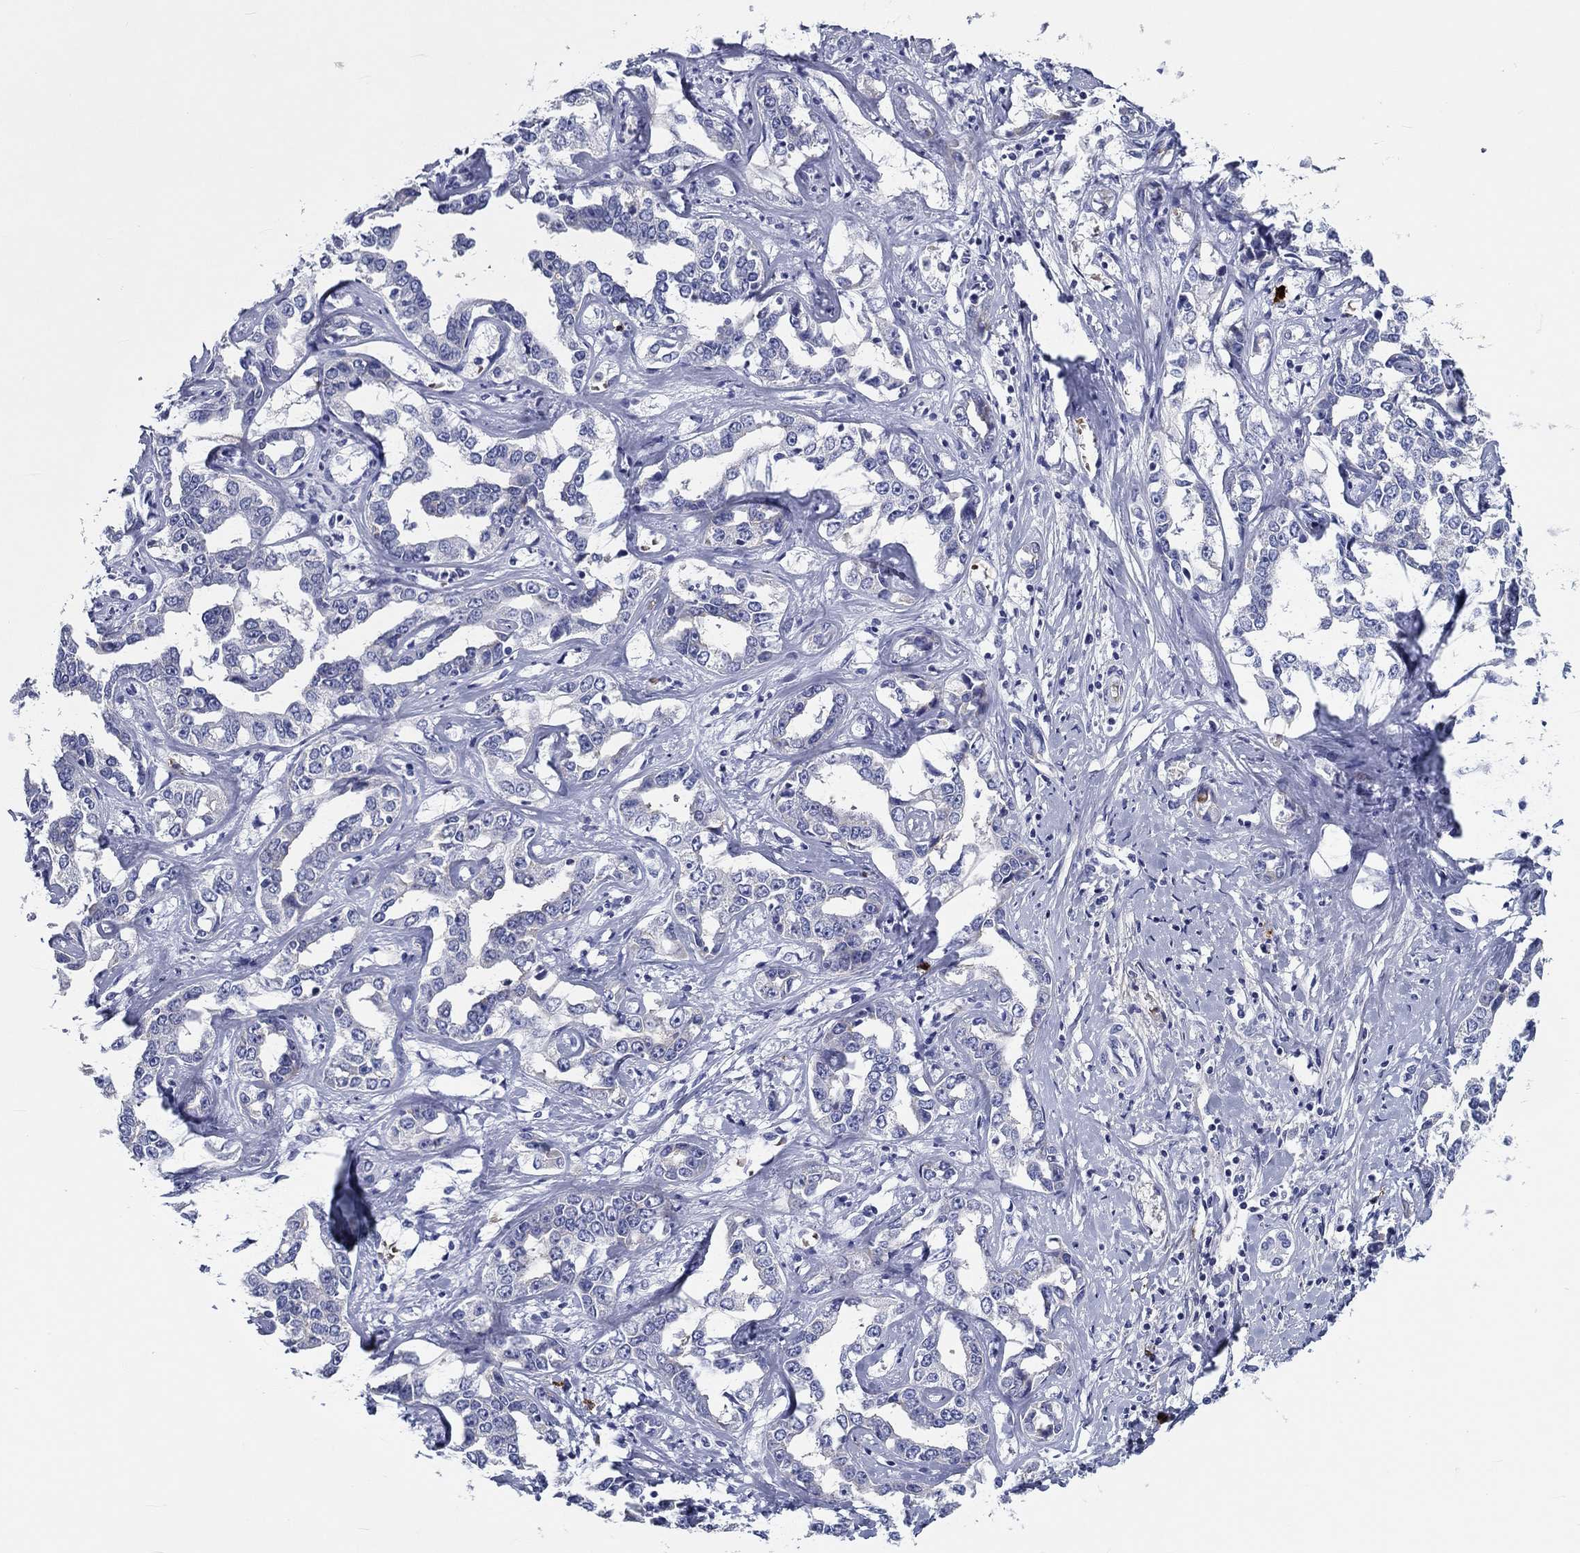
{"staining": {"intensity": "negative", "quantity": "none", "location": "none"}, "tissue": "liver cancer", "cell_type": "Tumor cells", "image_type": "cancer", "snomed": [{"axis": "morphology", "description": "Cholangiocarcinoma"}, {"axis": "topography", "description": "Liver"}], "caption": "Immunohistochemistry image of liver cancer (cholangiocarcinoma) stained for a protein (brown), which reveals no staining in tumor cells. (Brightfield microscopy of DAB (3,3'-diaminobenzidine) immunohistochemistry (IHC) at high magnification).", "gene": "CD40LG", "patient": {"sex": "male", "age": 59}}